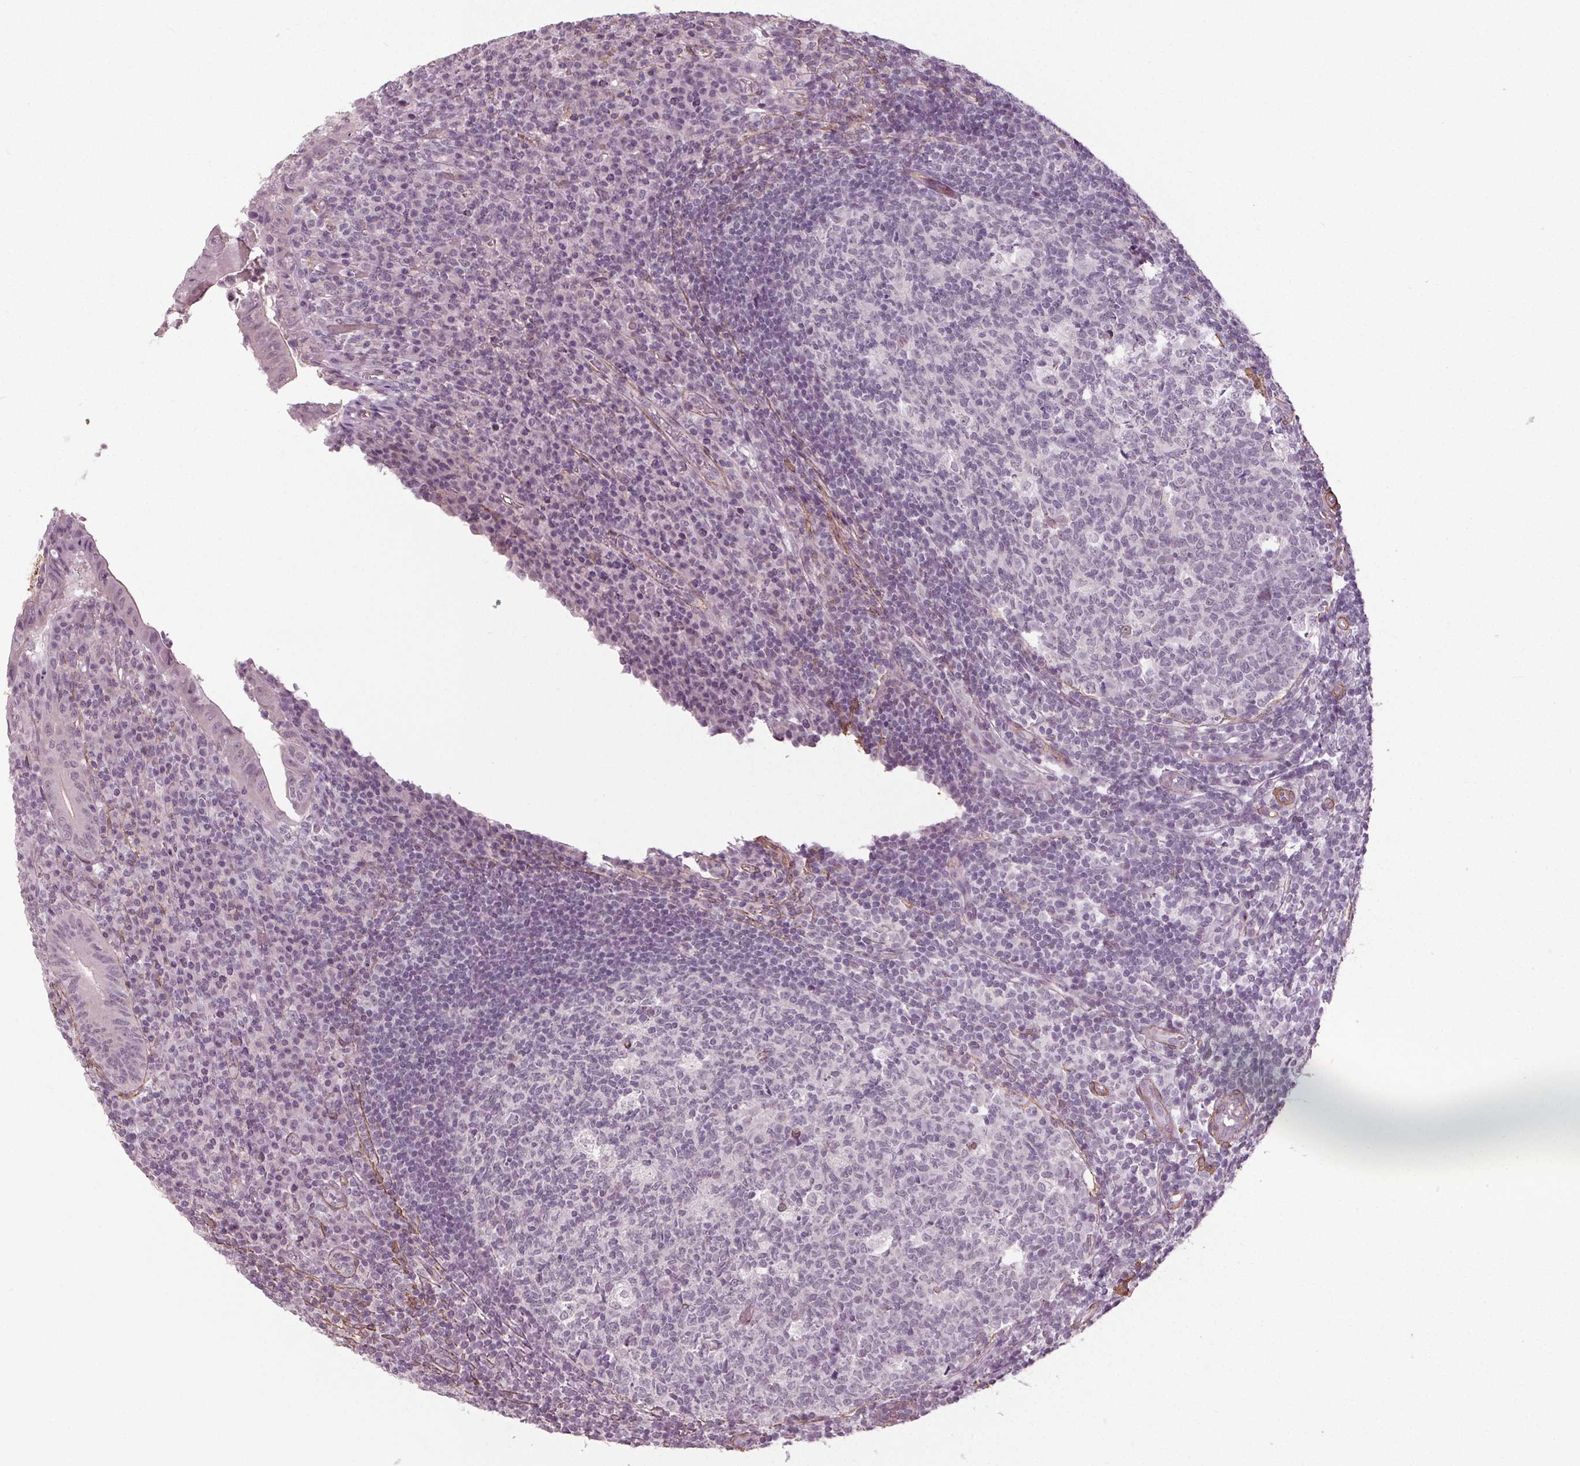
{"staining": {"intensity": "negative", "quantity": "none", "location": "none"}, "tissue": "appendix", "cell_type": "Glandular cells", "image_type": "normal", "snomed": [{"axis": "morphology", "description": "Normal tissue, NOS"}, {"axis": "topography", "description": "Appendix"}], "caption": "IHC photomicrograph of unremarkable appendix: human appendix stained with DAB (3,3'-diaminobenzidine) shows no significant protein positivity in glandular cells. (Immunohistochemistry (ihc), brightfield microscopy, high magnification).", "gene": "PKP1", "patient": {"sex": "male", "age": 18}}